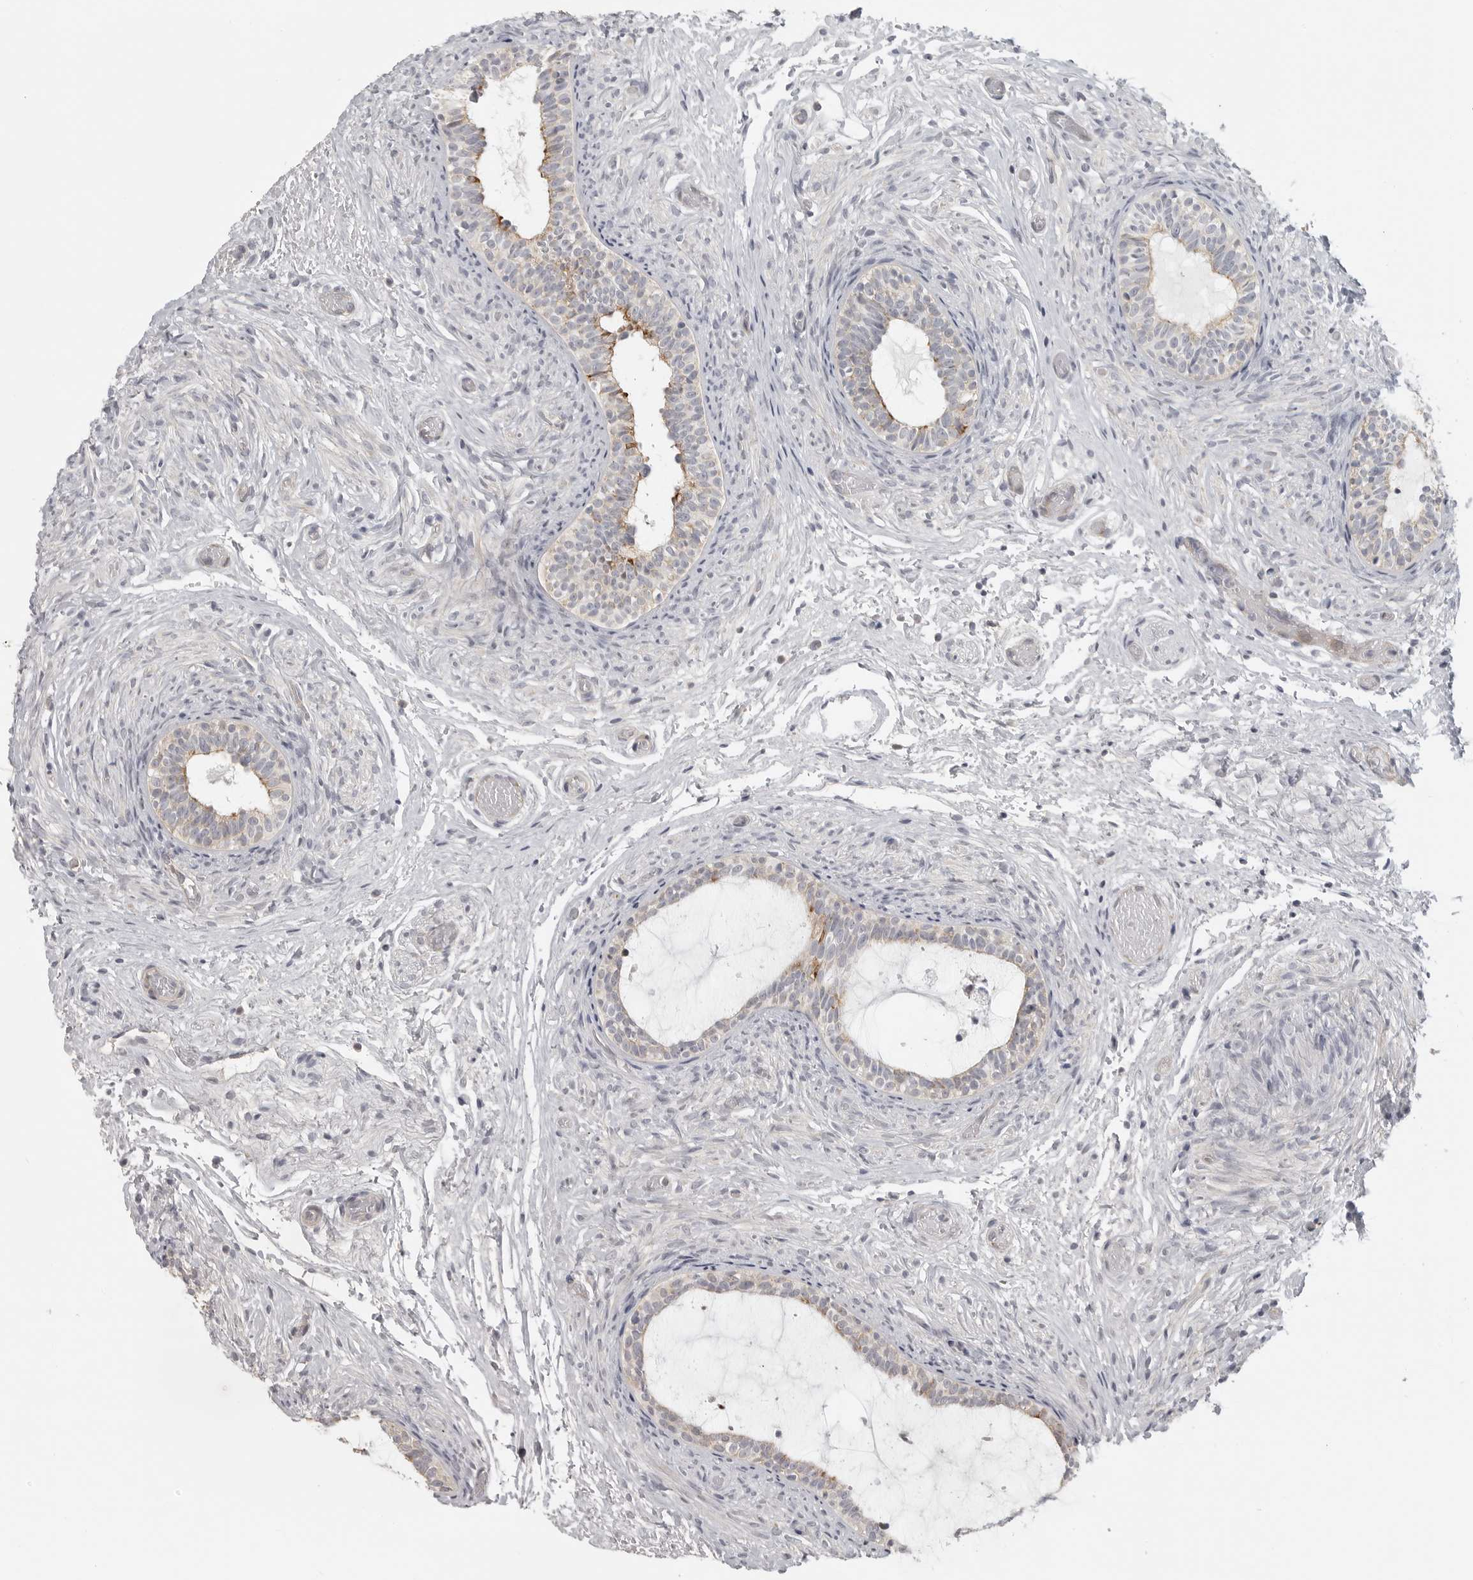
{"staining": {"intensity": "moderate", "quantity": "25%-75%", "location": "cytoplasmic/membranous"}, "tissue": "epididymis", "cell_type": "Glandular cells", "image_type": "normal", "snomed": [{"axis": "morphology", "description": "Normal tissue, NOS"}, {"axis": "topography", "description": "Epididymis"}], "caption": "This micrograph demonstrates IHC staining of unremarkable human epididymis, with medium moderate cytoplasmic/membranous expression in approximately 25%-75% of glandular cells.", "gene": "RXFP3", "patient": {"sex": "male", "age": 5}}